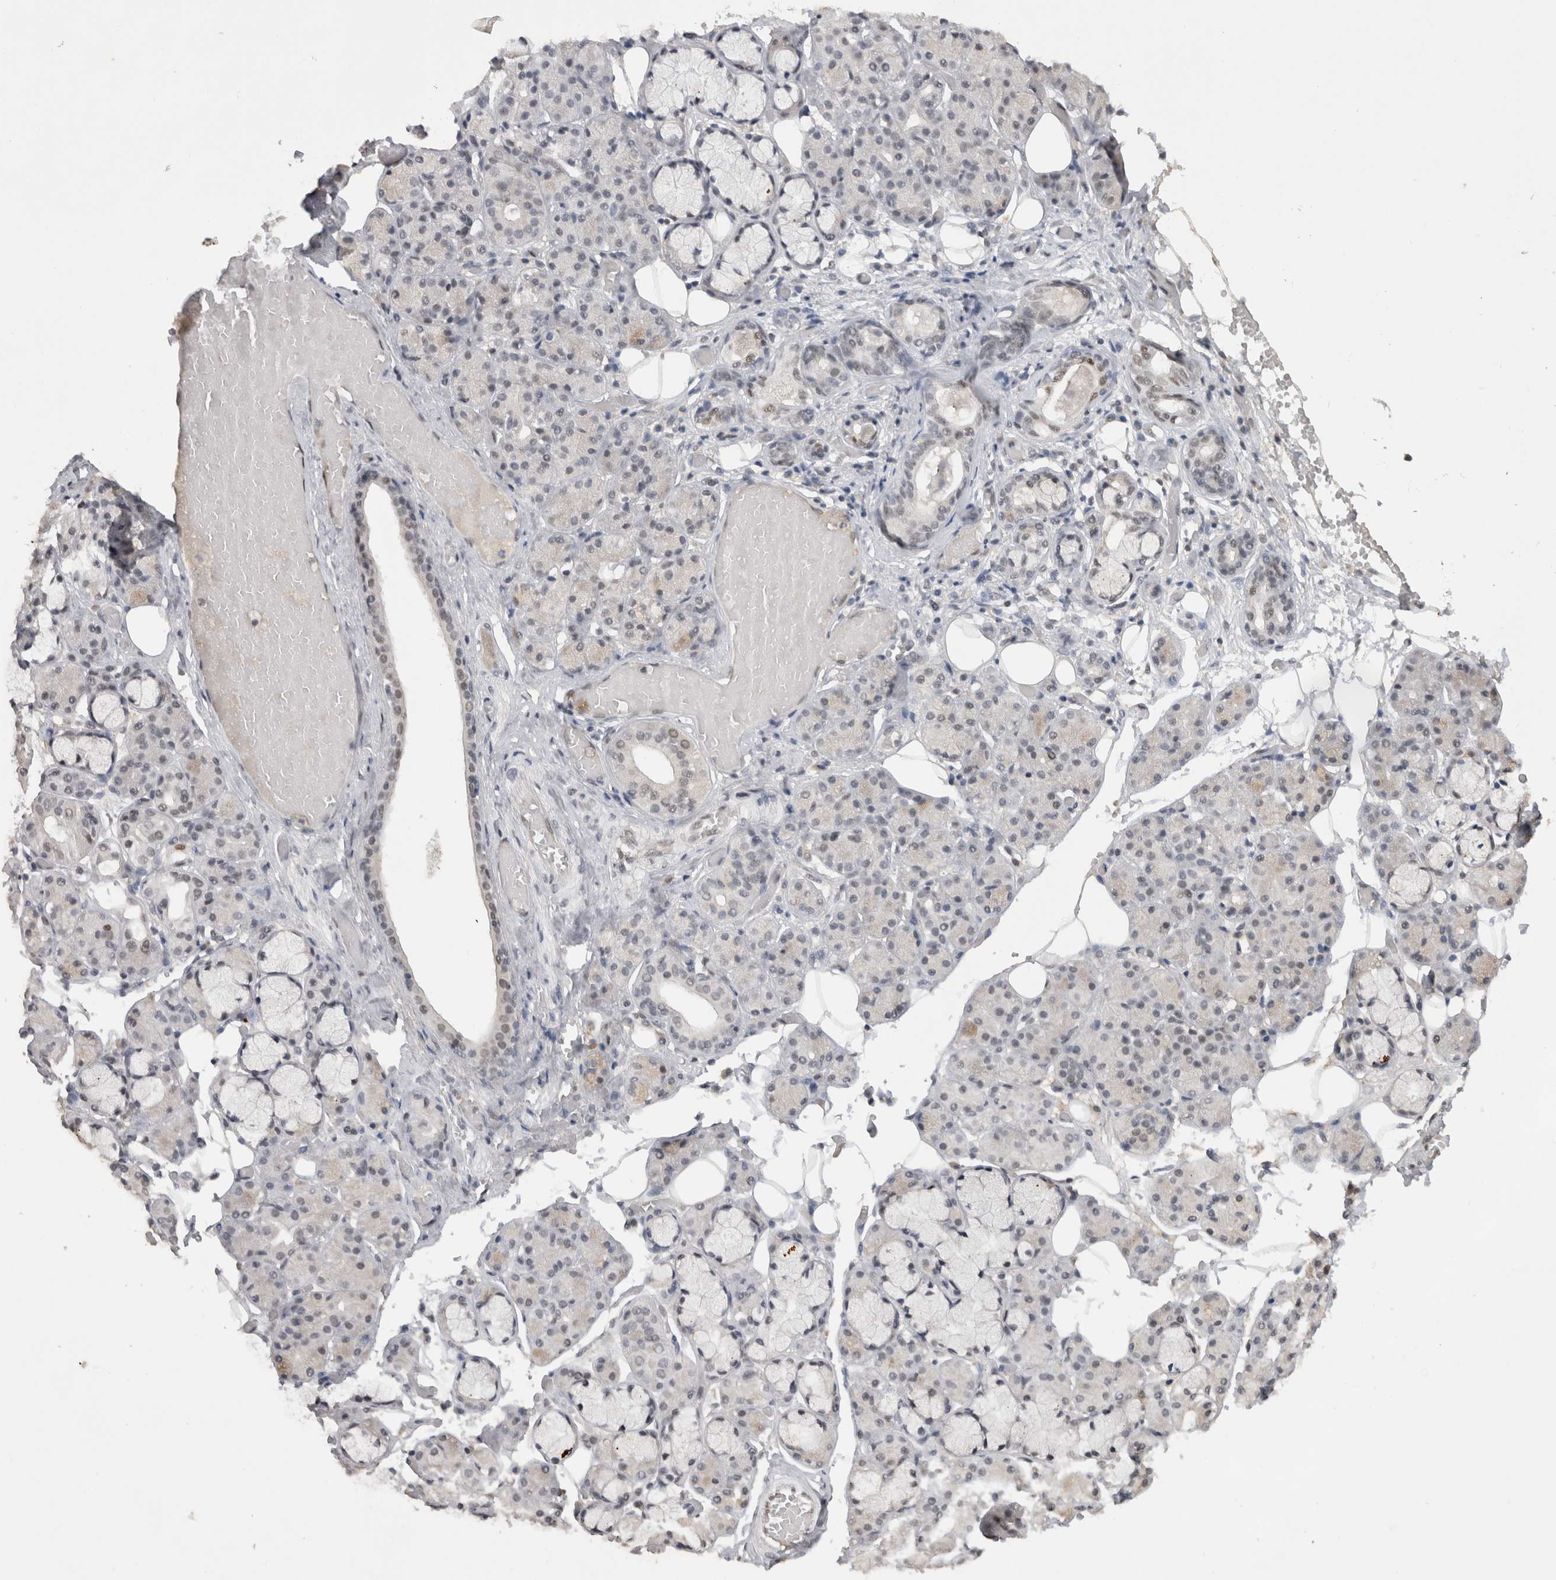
{"staining": {"intensity": "weak", "quantity": "25%-75%", "location": "nuclear"}, "tissue": "salivary gland", "cell_type": "Glandular cells", "image_type": "normal", "snomed": [{"axis": "morphology", "description": "Normal tissue, NOS"}, {"axis": "topography", "description": "Salivary gland"}], "caption": "Immunohistochemical staining of benign salivary gland shows 25%-75% levels of weak nuclear protein expression in about 25%-75% of glandular cells. Using DAB (3,3'-diaminobenzidine) (brown) and hematoxylin (blue) stains, captured at high magnification using brightfield microscopy.", "gene": "DAXX", "patient": {"sex": "male", "age": 63}}